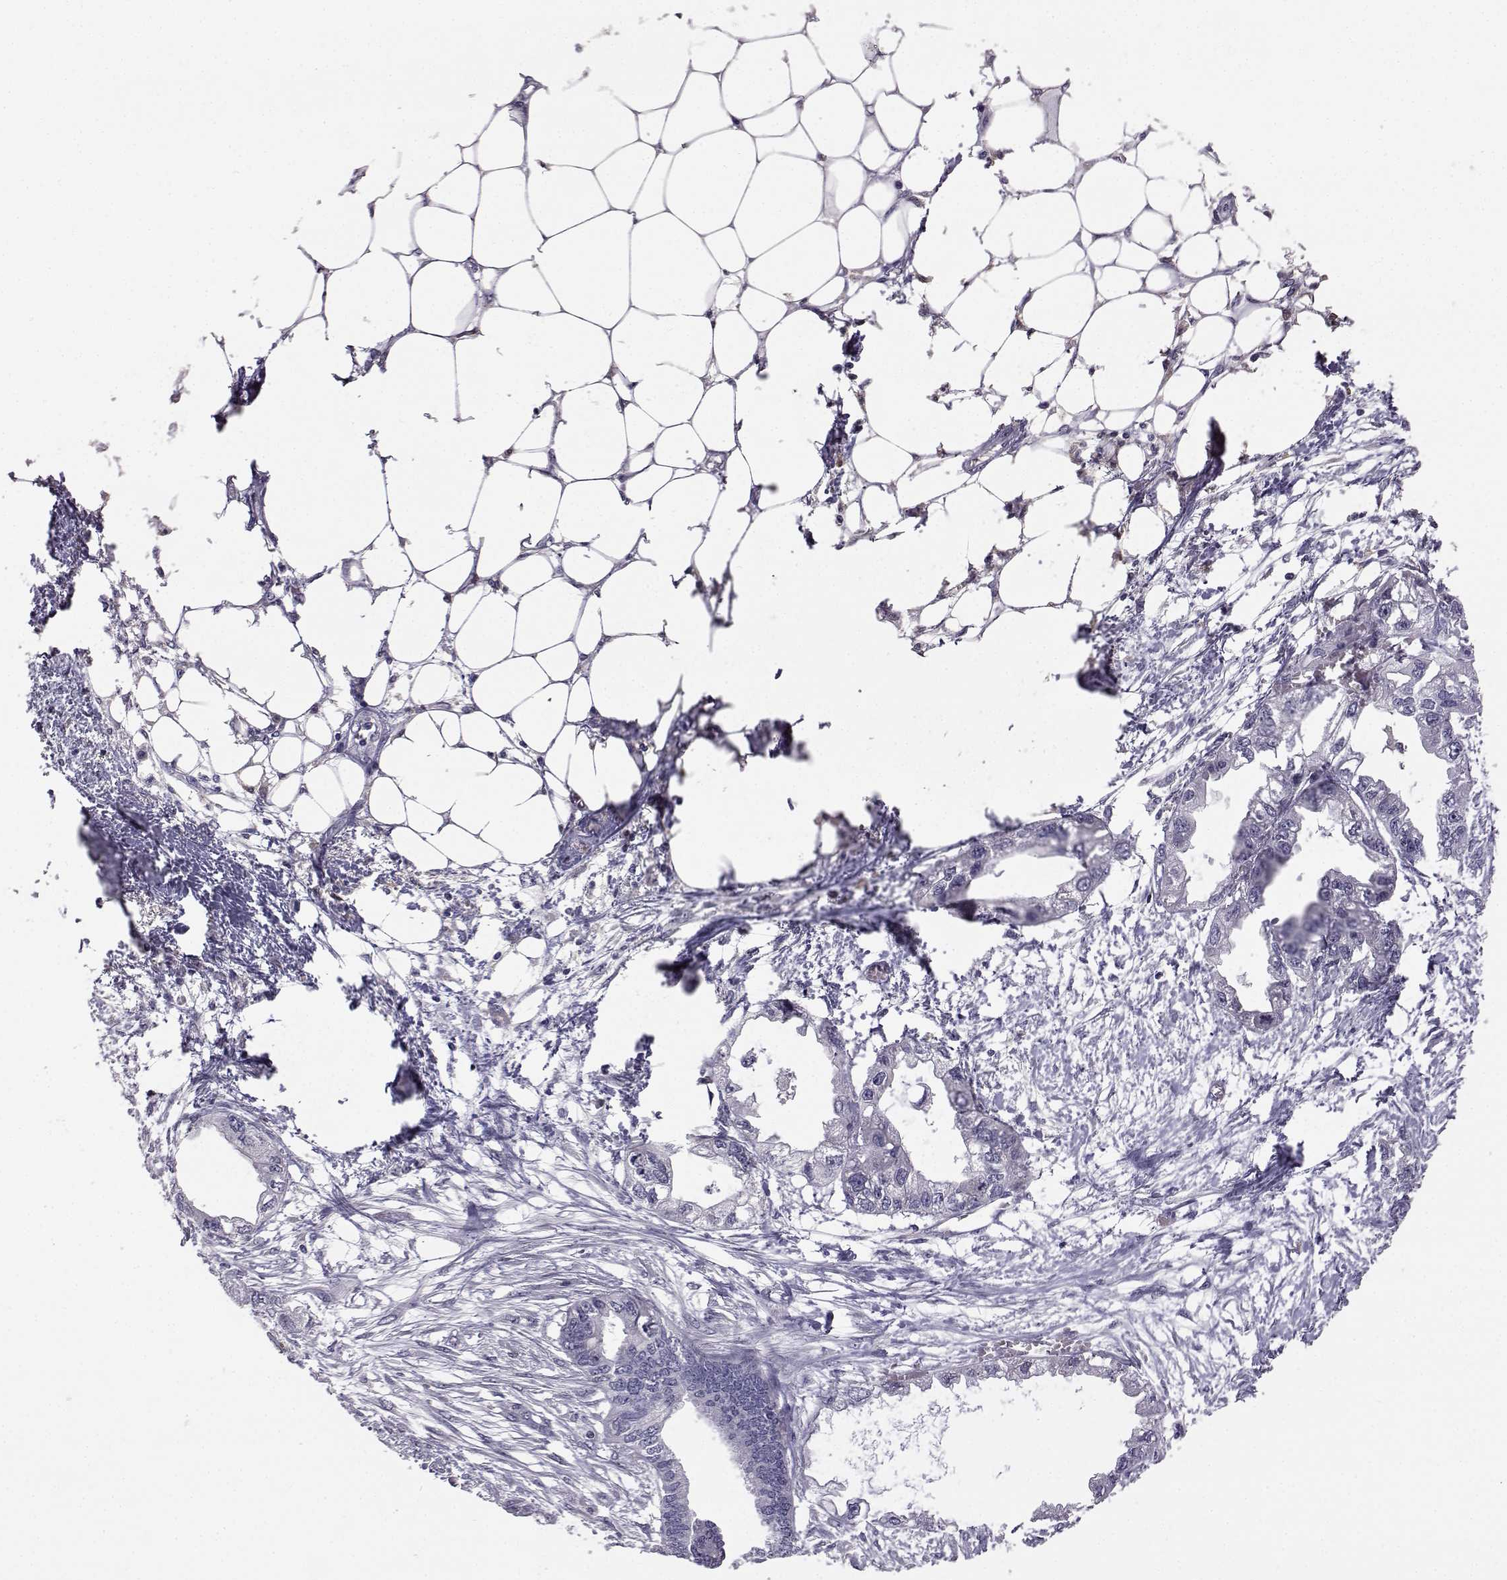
{"staining": {"intensity": "negative", "quantity": "none", "location": "none"}, "tissue": "endometrial cancer", "cell_type": "Tumor cells", "image_type": "cancer", "snomed": [{"axis": "morphology", "description": "Adenocarcinoma, NOS"}, {"axis": "morphology", "description": "Adenocarcinoma, metastatic, NOS"}, {"axis": "topography", "description": "Adipose tissue"}, {"axis": "topography", "description": "Endometrium"}], "caption": "Immunohistochemistry histopathology image of human endometrial cancer stained for a protein (brown), which reveals no positivity in tumor cells.", "gene": "AKR1B1", "patient": {"sex": "female", "age": 67}}